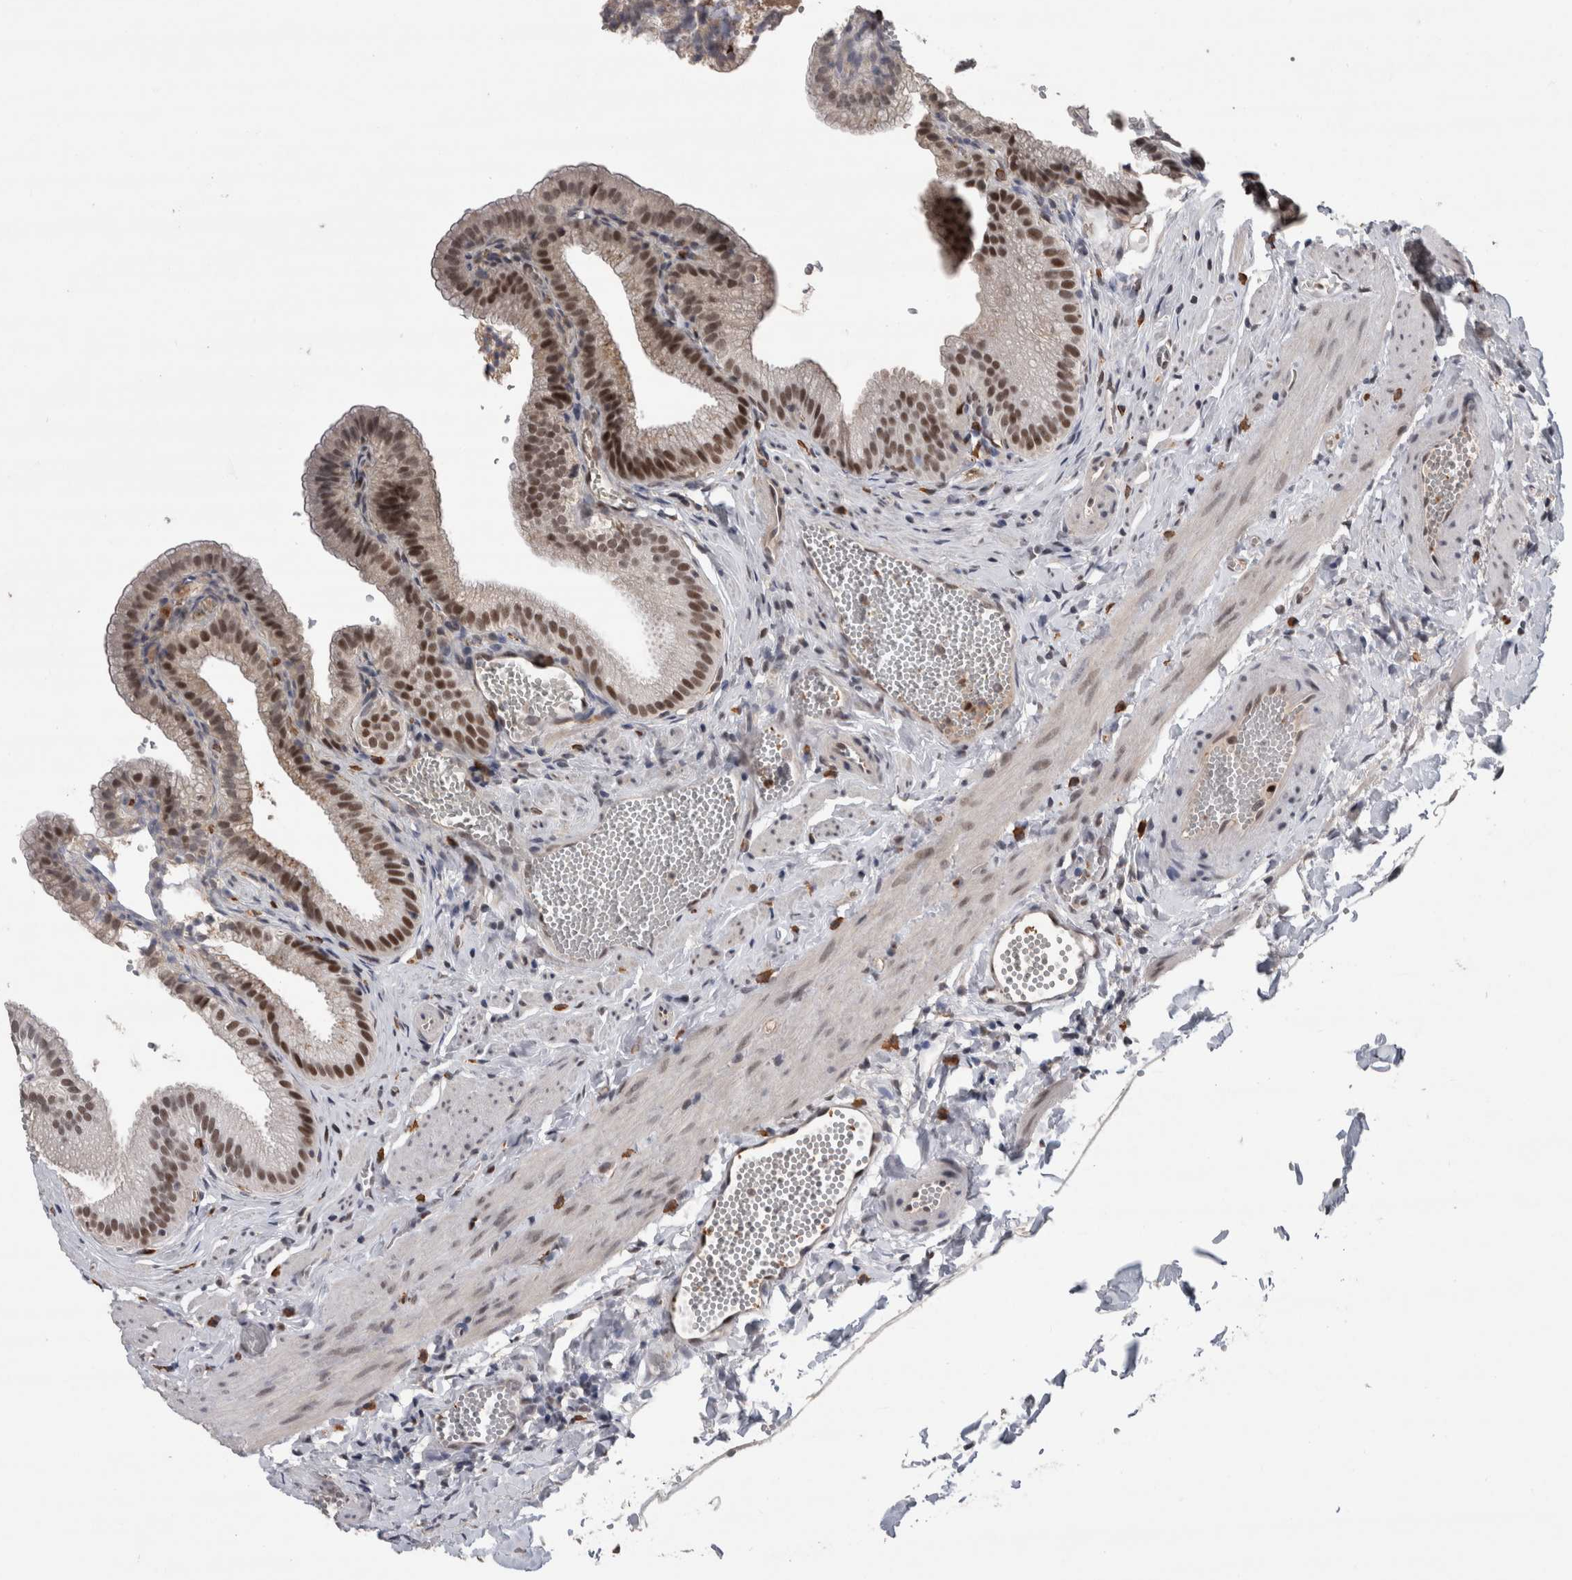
{"staining": {"intensity": "moderate", "quantity": ">75%", "location": "nuclear"}, "tissue": "gallbladder", "cell_type": "Glandular cells", "image_type": "normal", "snomed": [{"axis": "morphology", "description": "Normal tissue, NOS"}, {"axis": "topography", "description": "Gallbladder"}], "caption": "Protein staining of unremarkable gallbladder shows moderate nuclear staining in about >75% of glandular cells. (DAB IHC with brightfield microscopy, high magnification).", "gene": "POLD2", "patient": {"sex": "male", "age": 38}}